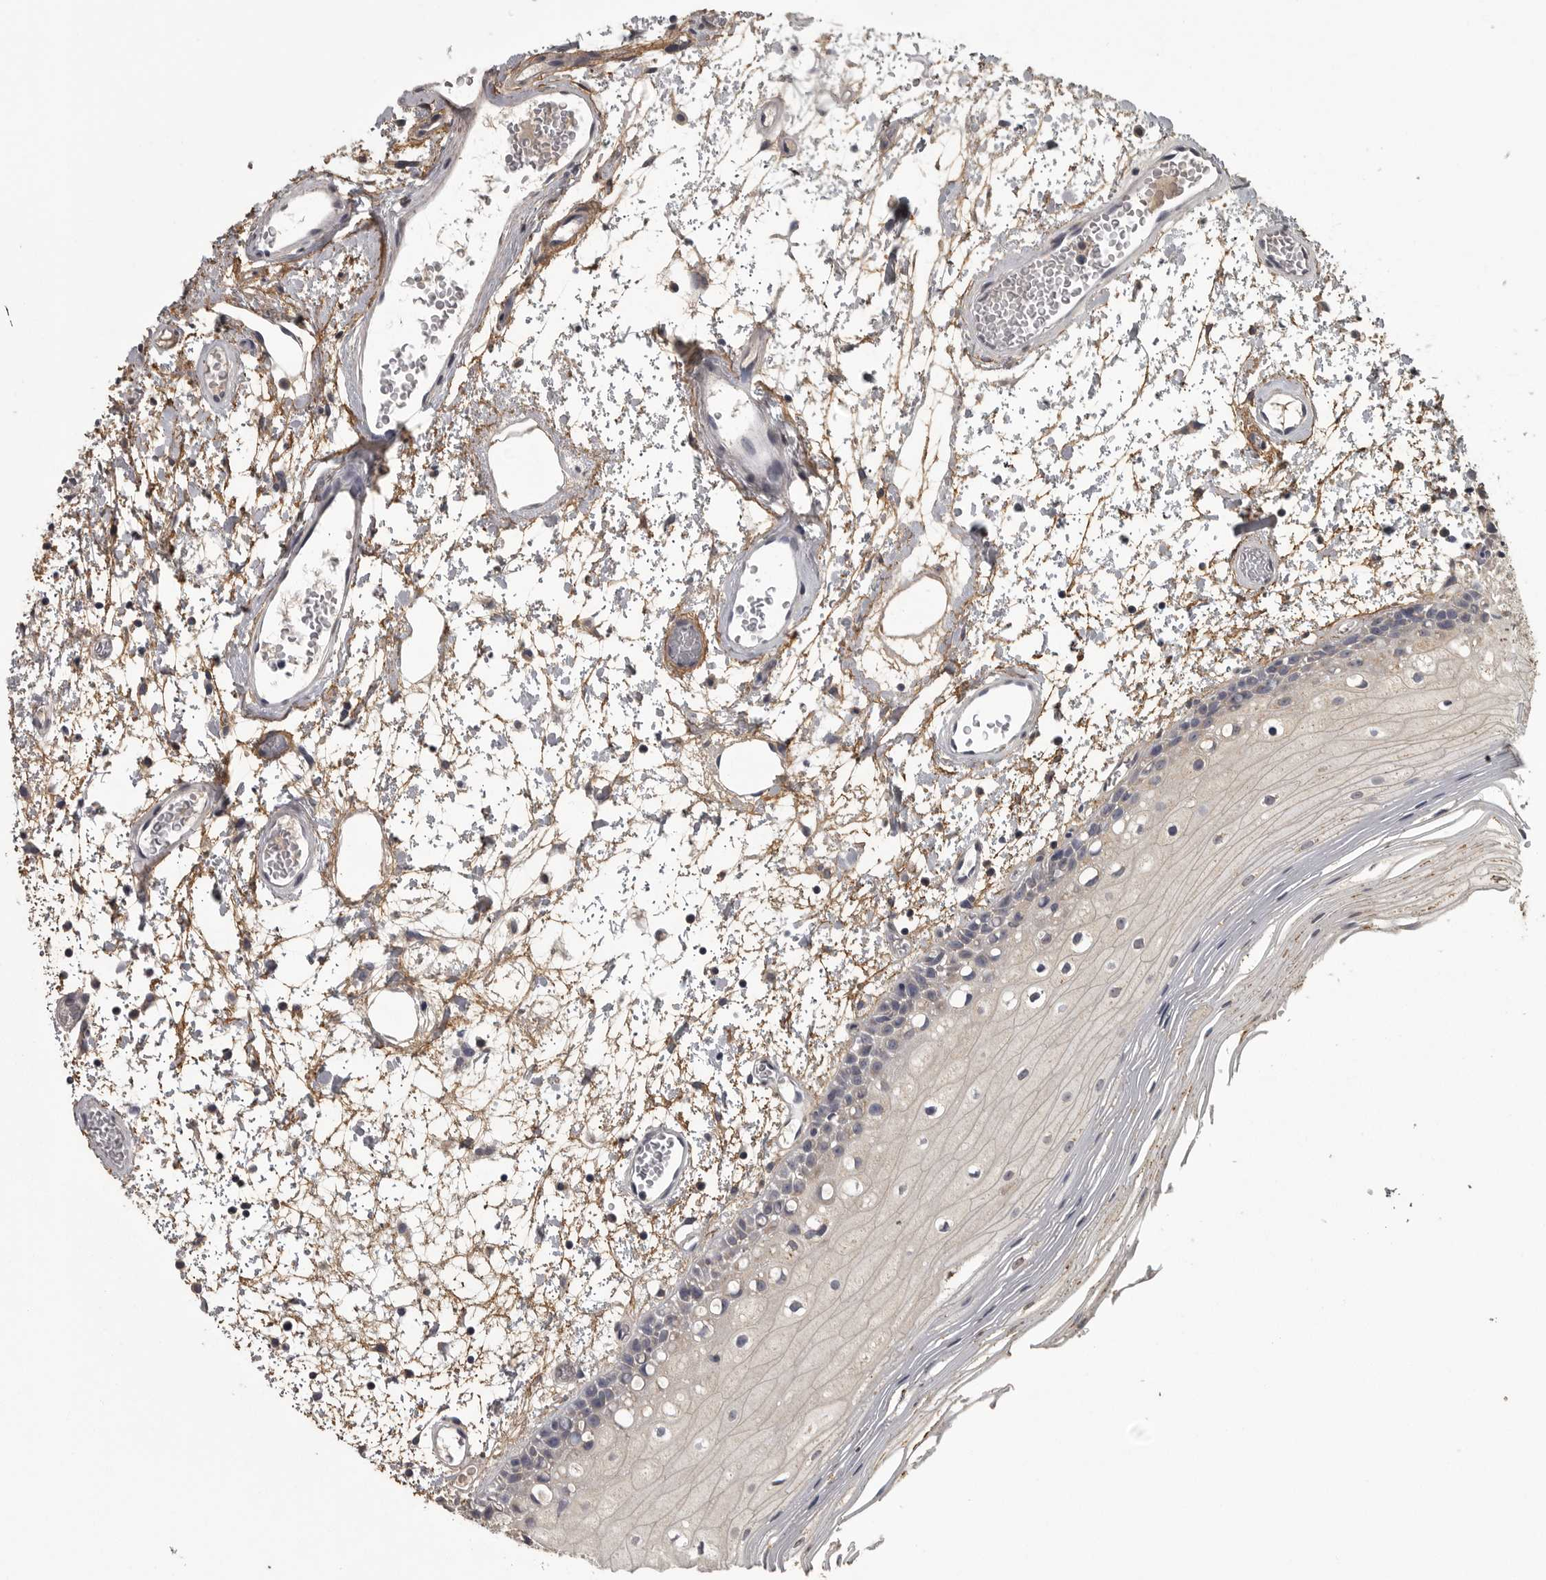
{"staining": {"intensity": "weak", "quantity": "<25%", "location": "cytoplasmic/membranous"}, "tissue": "oral mucosa", "cell_type": "Squamous epithelial cells", "image_type": "normal", "snomed": [{"axis": "morphology", "description": "Normal tissue, NOS"}, {"axis": "topography", "description": "Oral tissue"}], "caption": "Protein analysis of unremarkable oral mucosa shows no significant staining in squamous epithelial cells. (DAB (3,3'-diaminobenzidine) IHC, high magnification).", "gene": "FRK", "patient": {"sex": "male", "age": 52}}